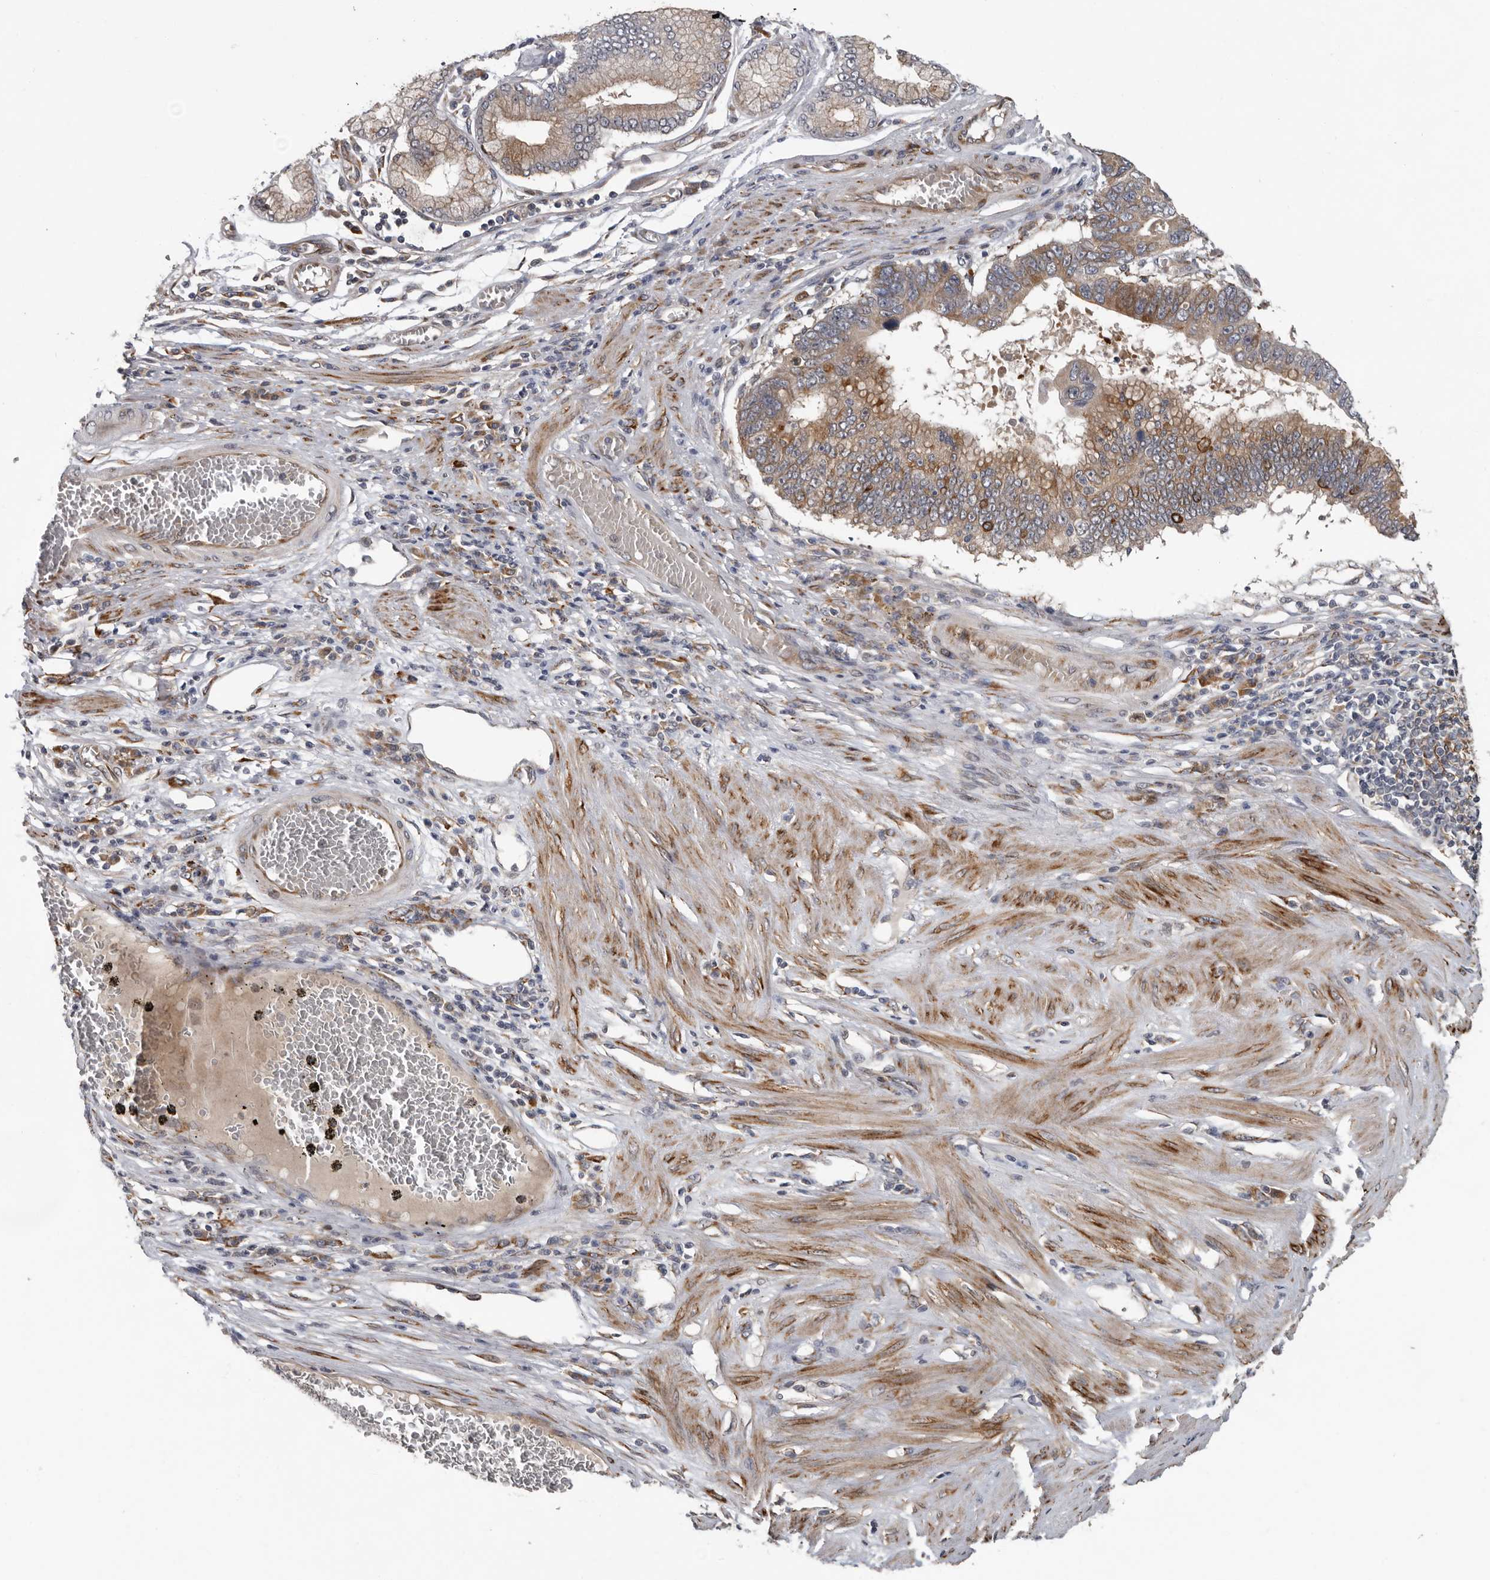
{"staining": {"intensity": "moderate", "quantity": "25%-75%", "location": "cytoplasmic/membranous"}, "tissue": "stomach cancer", "cell_type": "Tumor cells", "image_type": "cancer", "snomed": [{"axis": "morphology", "description": "Adenocarcinoma, NOS"}, {"axis": "topography", "description": "Stomach"}], "caption": "Tumor cells demonstrate medium levels of moderate cytoplasmic/membranous positivity in approximately 25%-75% of cells in stomach cancer.", "gene": "MTF1", "patient": {"sex": "male", "age": 59}}